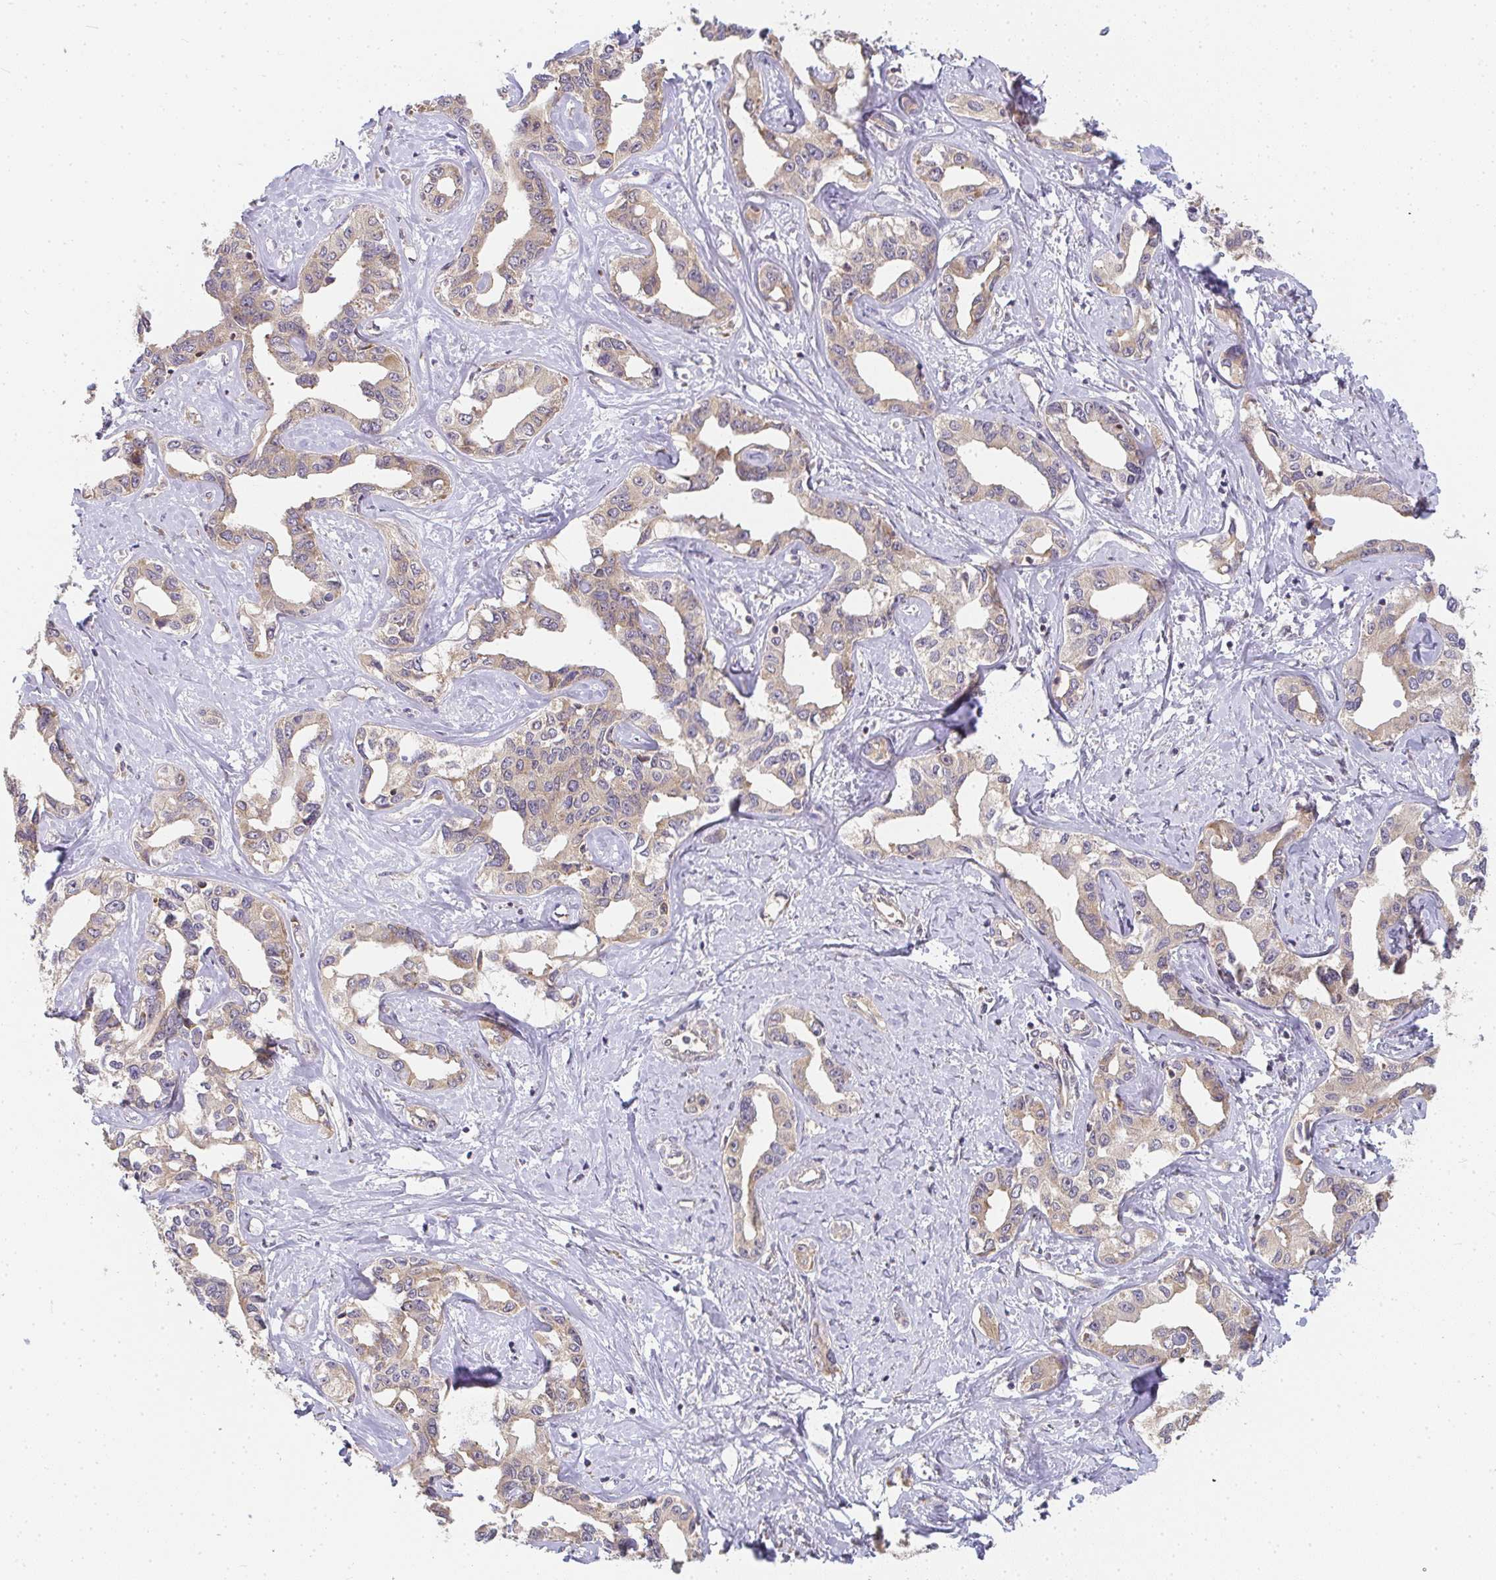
{"staining": {"intensity": "weak", "quantity": ">75%", "location": "cytoplasmic/membranous"}, "tissue": "liver cancer", "cell_type": "Tumor cells", "image_type": "cancer", "snomed": [{"axis": "morphology", "description": "Cholangiocarcinoma"}, {"axis": "topography", "description": "Liver"}], "caption": "IHC of human liver cholangiocarcinoma exhibits low levels of weak cytoplasmic/membranous expression in approximately >75% of tumor cells.", "gene": "SLC35B3", "patient": {"sex": "male", "age": 59}}